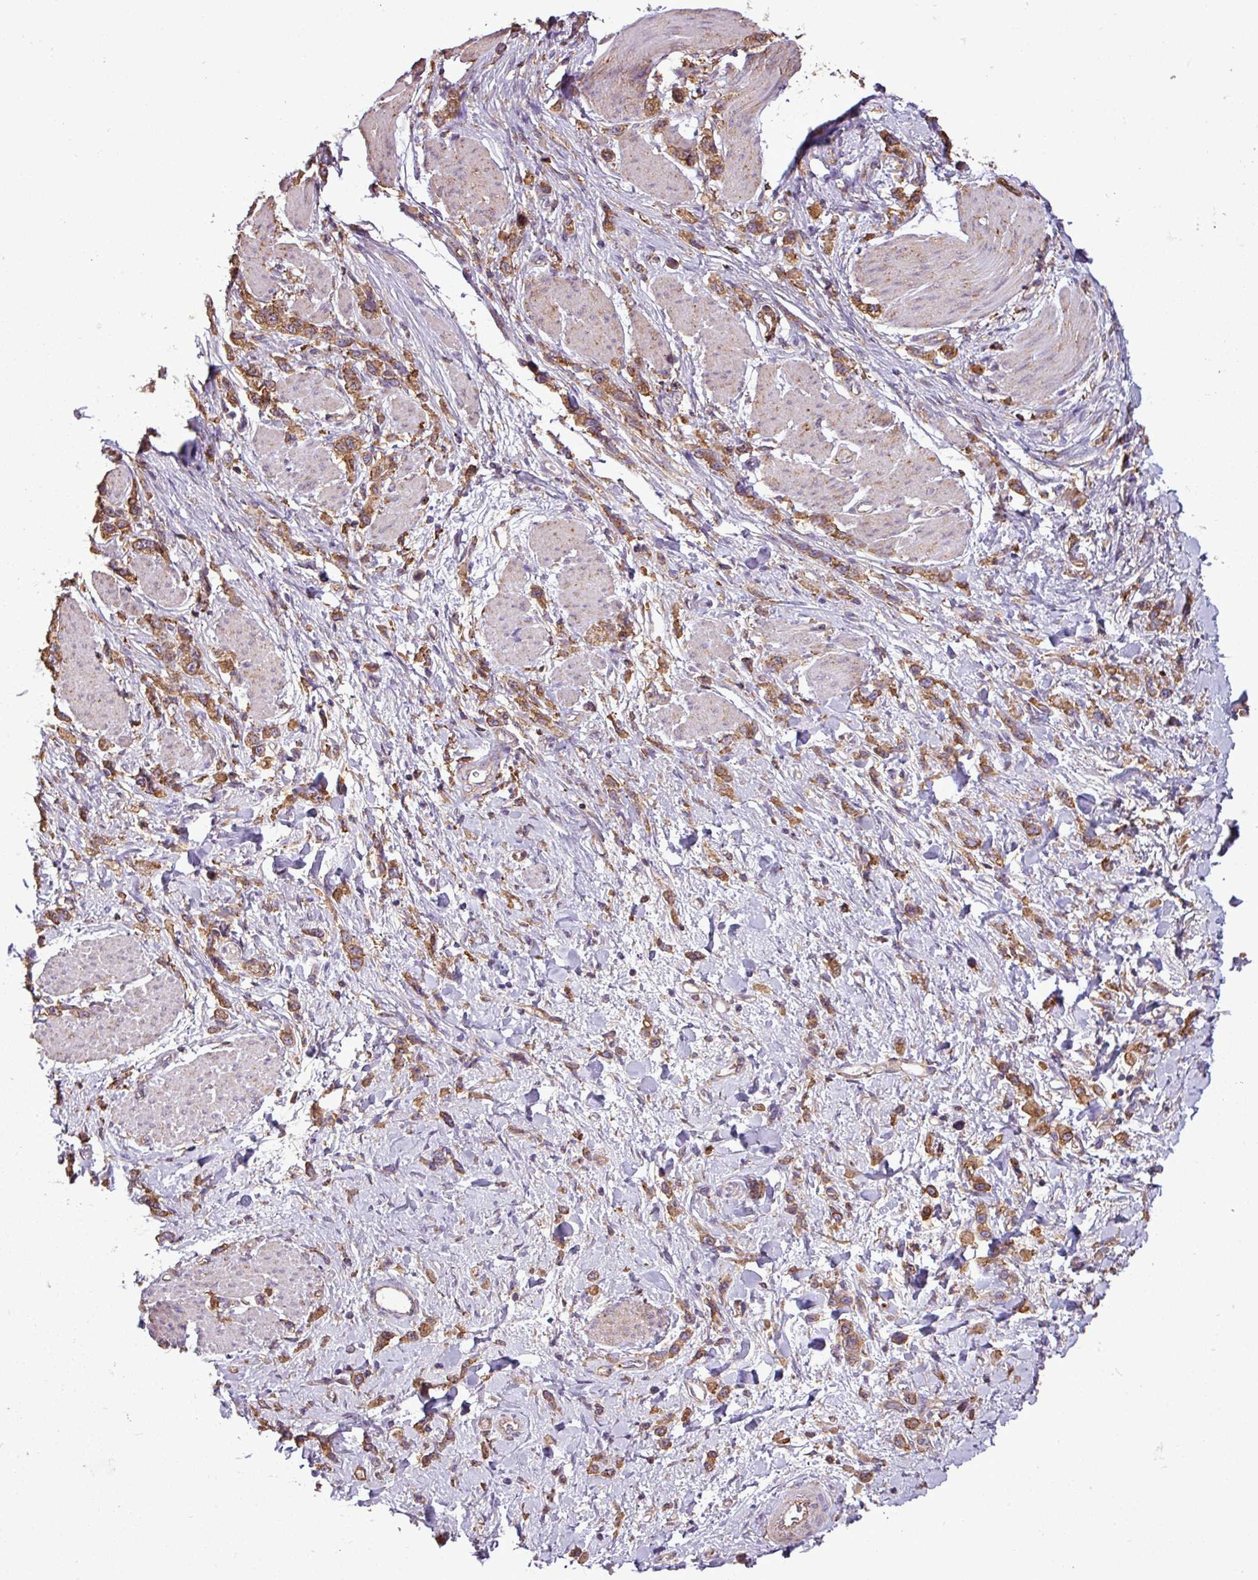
{"staining": {"intensity": "moderate", "quantity": ">75%", "location": "cytoplasmic/membranous"}, "tissue": "stomach cancer", "cell_type": "Tumor cells", "image_type": "cancer", "snomed": [{"axis": "morphology", "description": "Adenocarcinoma, NOS"}, {"axis": "topography", "description": "Stomach"}], "caption": "An immunohistochemistry photomicrograph of neoplastic tissue is shown. Protein staining in brown highlights moderate cytoplasmic/membranous positivity in stomach cancer within tumor cells.", "gene": "PACSIN2", "patient": {"sex": "female", "age": 65}}